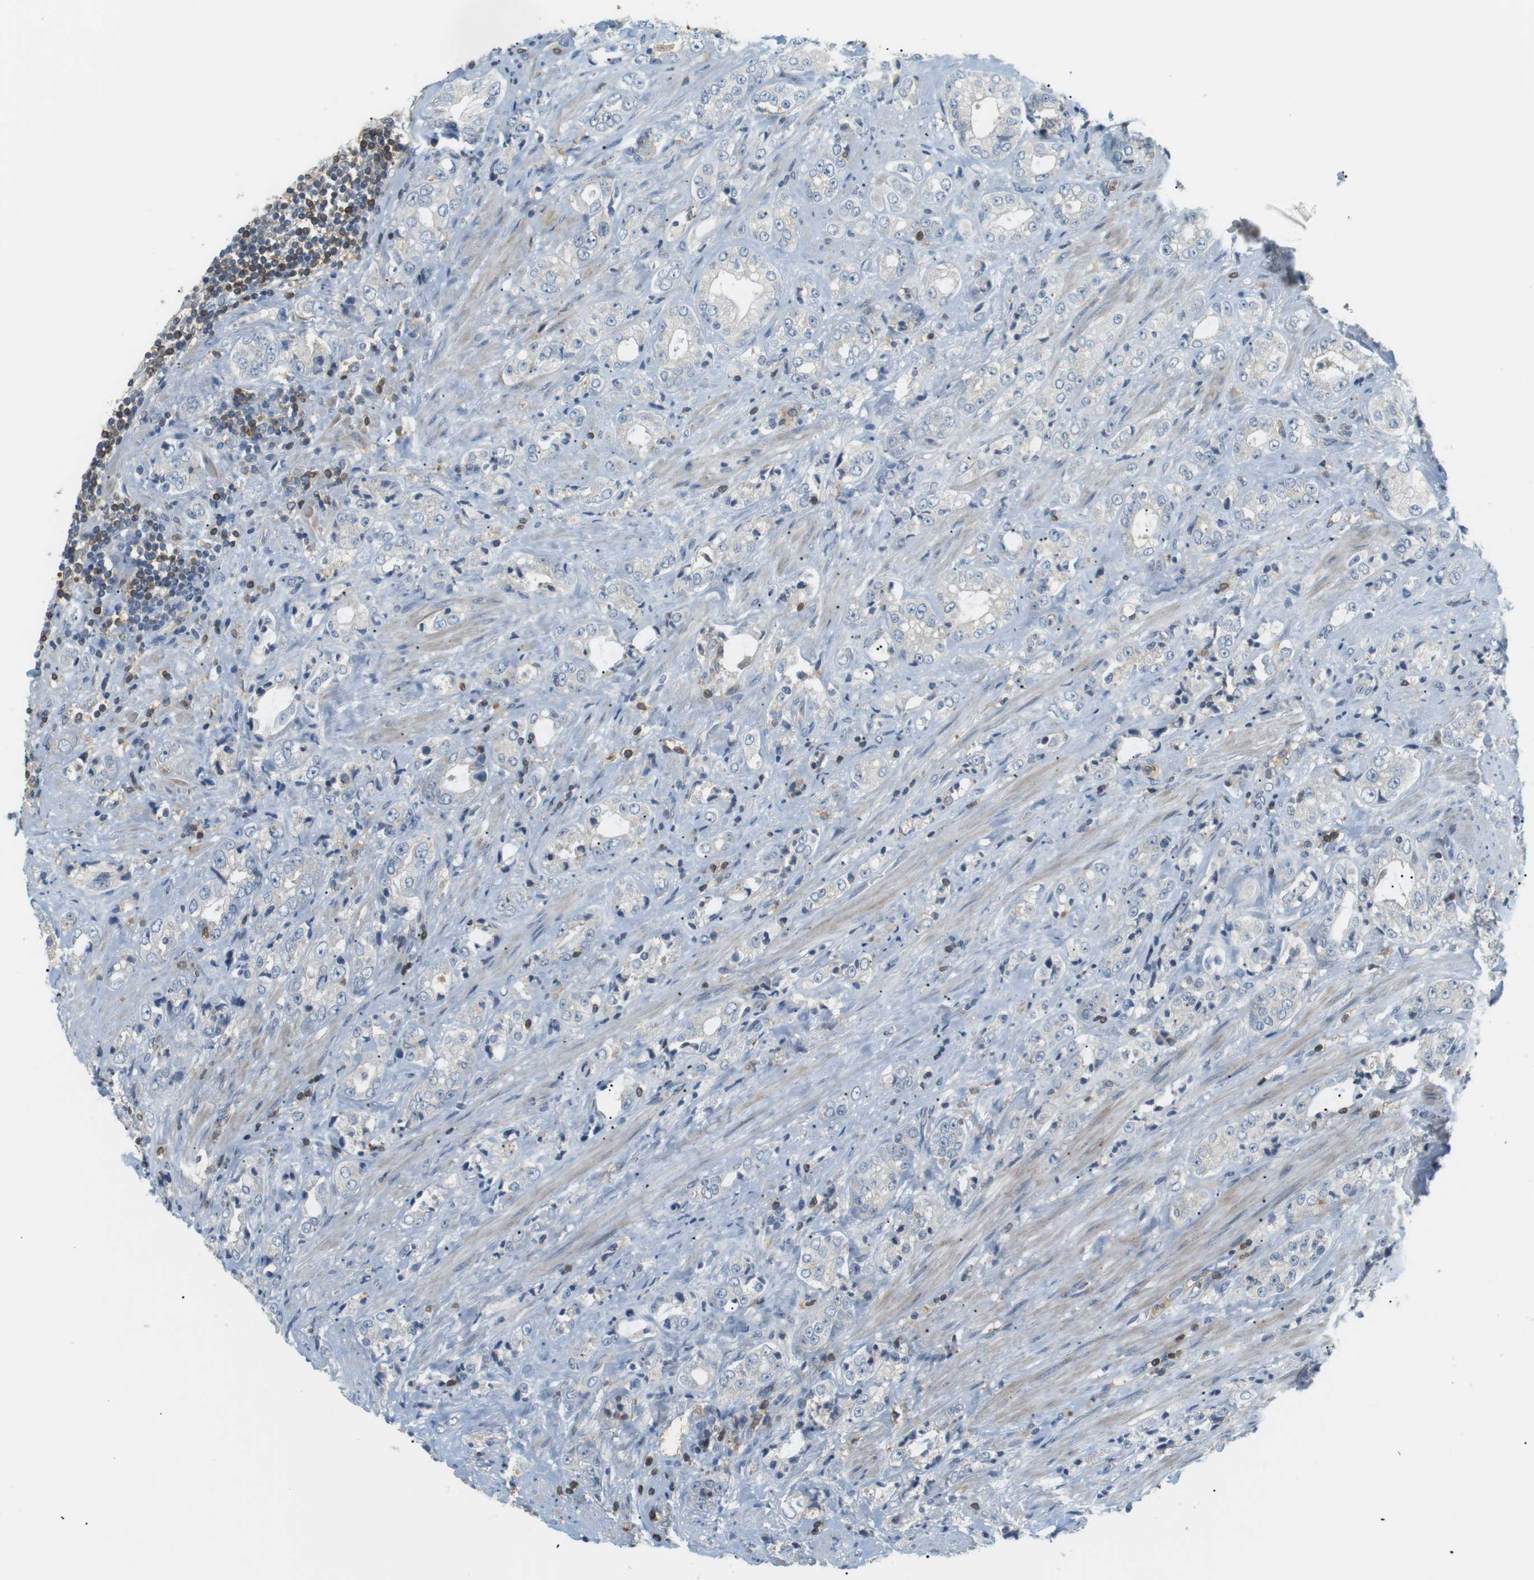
{"staining": {"intensity": "negative", "quantity": "none", "location": "none"}, "tissue": "prostate cancer", "cell_type": "Tumor cells", "image_type": "cancer", "snomed": [{"axis": "morphology", "description": "Adenocarcinoma, High grade"}, {"axis": "topography", "description": "Prostate"}], "caption": "DAB (3,3'-diaminobenzidine) immunohistochemical staining of prostate high-grade adenocarcinoma reveals no significant expression in tumor cells. The staining was performed using DAB (3,3'-diaminobenzidine) to visualize the protein expression in brown, while the nuclei were stained in blue with hematoxylin (Magnification: 20x).", "gene": "P2RY1", "patient": {"sex": "male", "age": 61}}